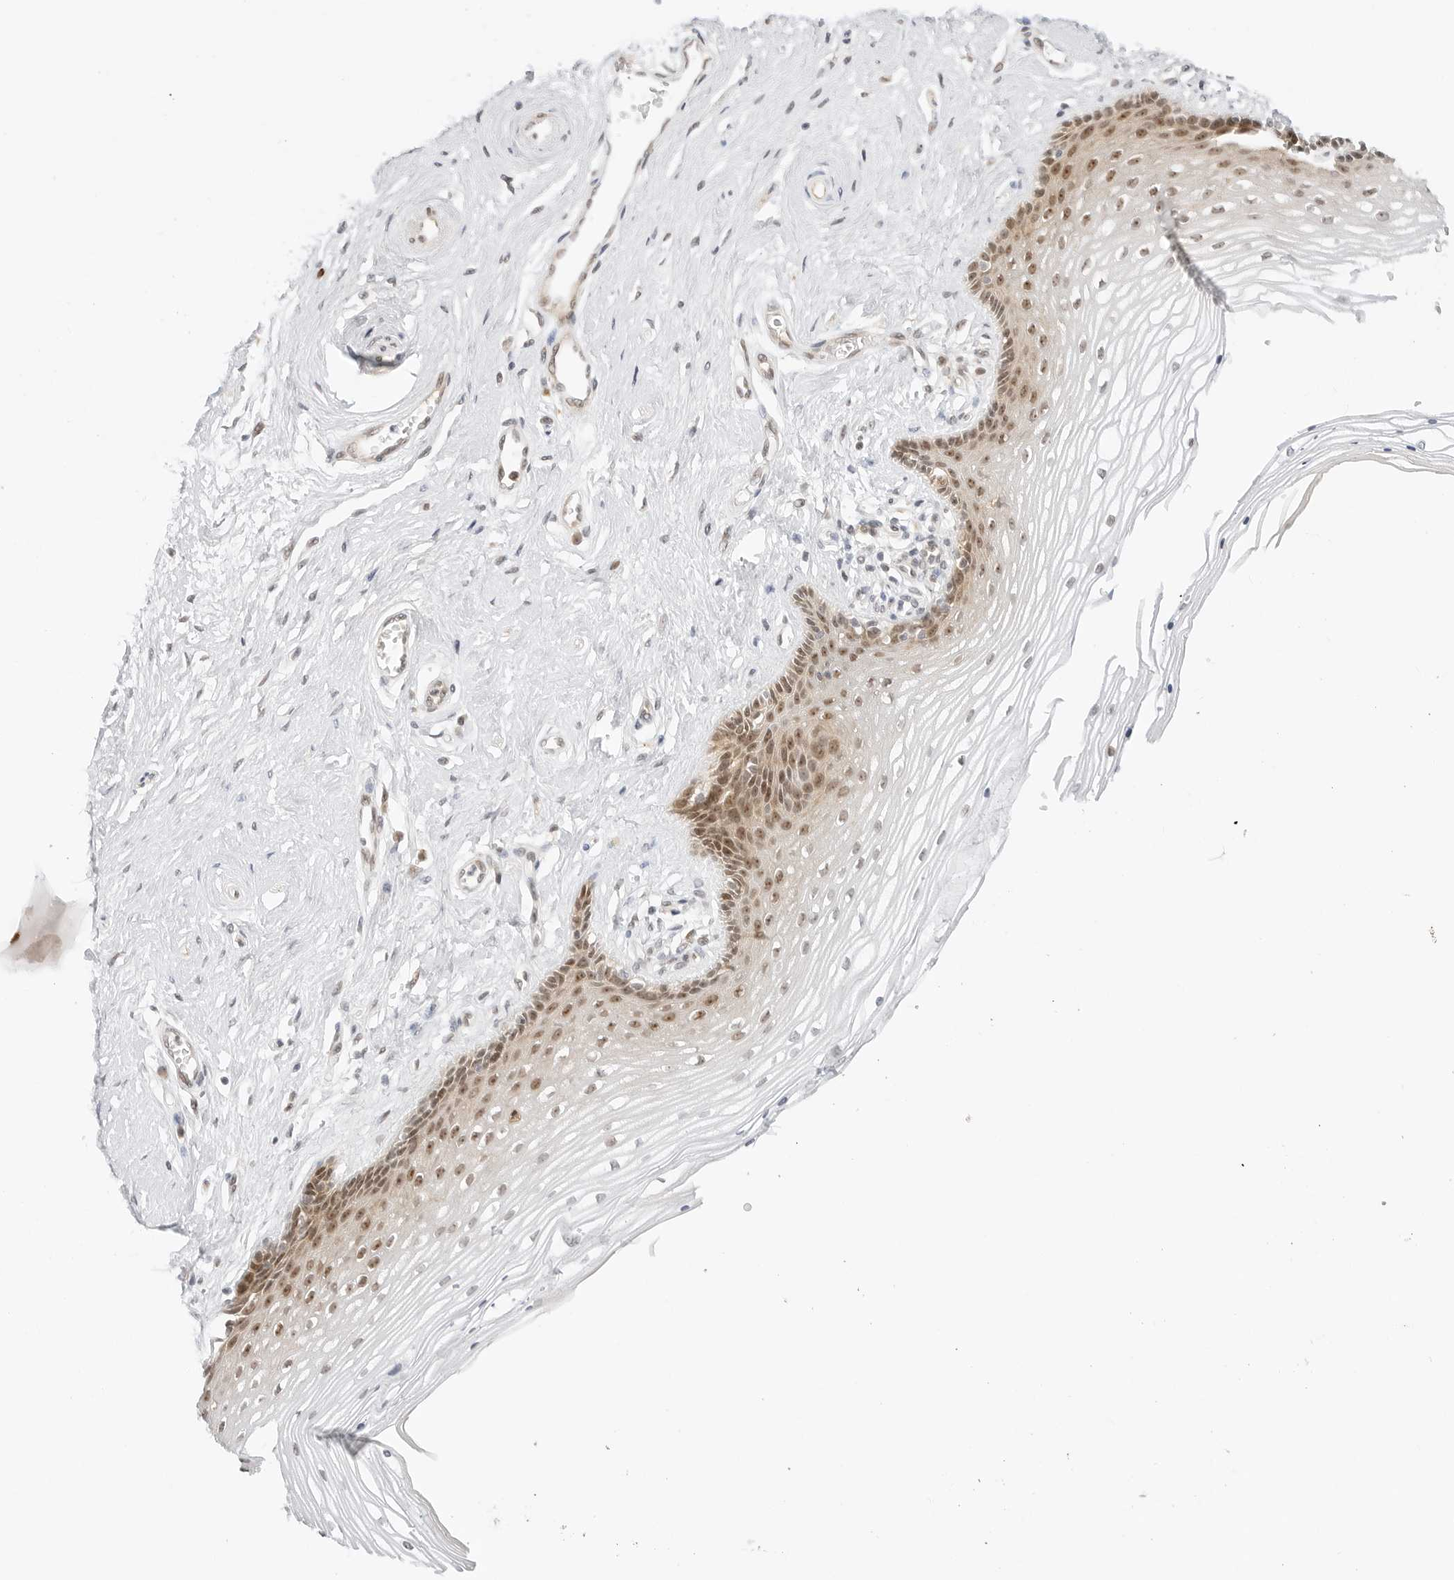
{"staining": {"intensity": "moderate", "quantity": ">75%", "location": "cytoplasmic/membranous,nuclear"}, "tissue": "vagina", "cell_type": "Squamous epithelial cells", "image_type": "normal", "snomed": [{"axis": "morphology", "description": "Normal tissue, NOS"}, {"axis": "topography", "description": "Vagina"}], "caption": "Immunohistochemical staining of normal human vagina displays >75% levels of moderate cytoplasmic/membranous,nuclear protein positivity in approximately >75% of squamous epithelial cells. (Brightfield microscopy of DAB IHC at high magnification).", "gene": "HIPK3", "patient": {"sex": "female", "age": 46}}